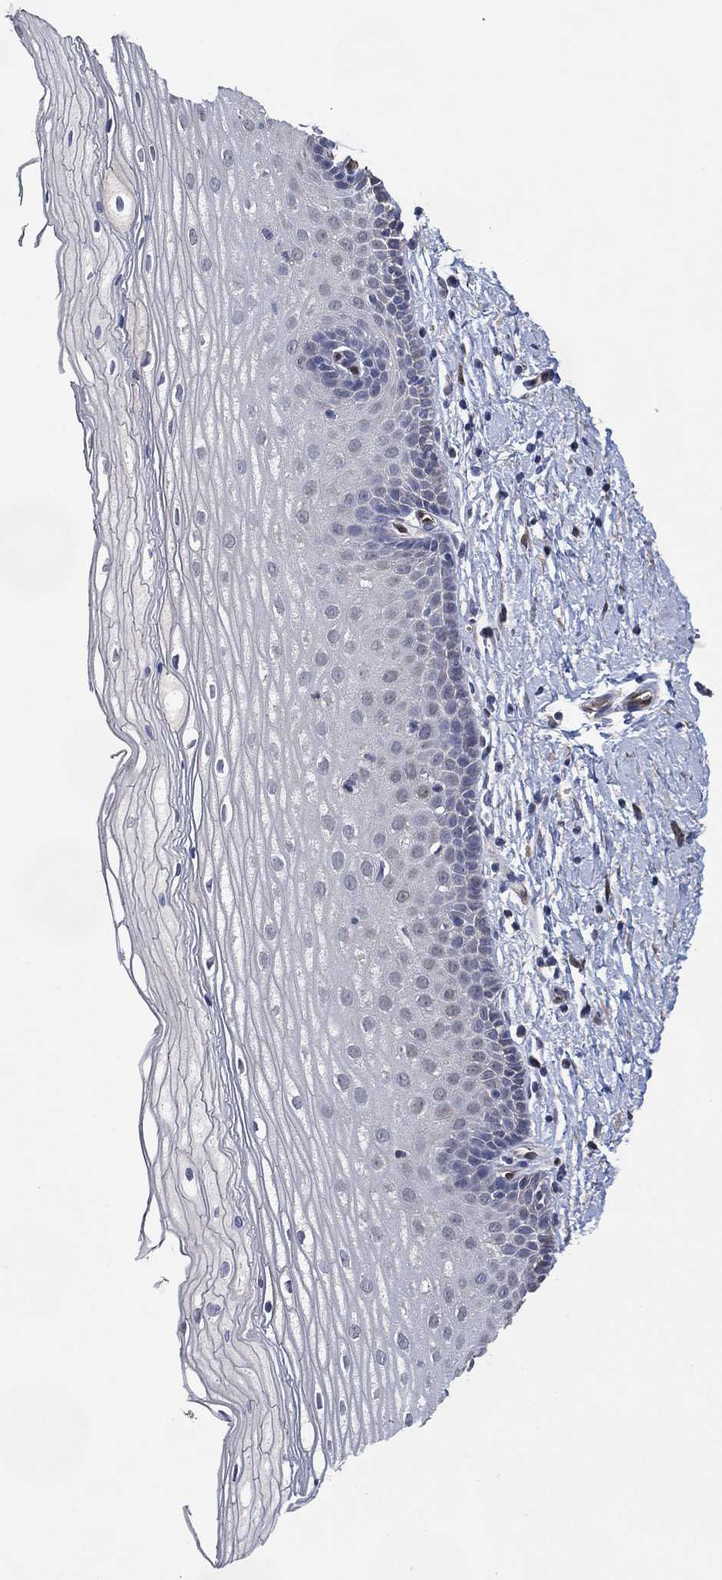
{"staining": {"intensity": "negative", "quantity": "none", "location": "none"}, "tissue": "cervix", "cell_type": "Squamous epithelial cells", "image_type": "normal", "snomed": [{"axis": "morphology", "description": "Normal tissue, NOS"}, {"axis": "topography", "description": "Cervix"}], "caption": "IHC of normal cervix shows no expression in squamous epithelial cells.", "gene": "AK1", "patient": {"sex": "female", "age": 37}}